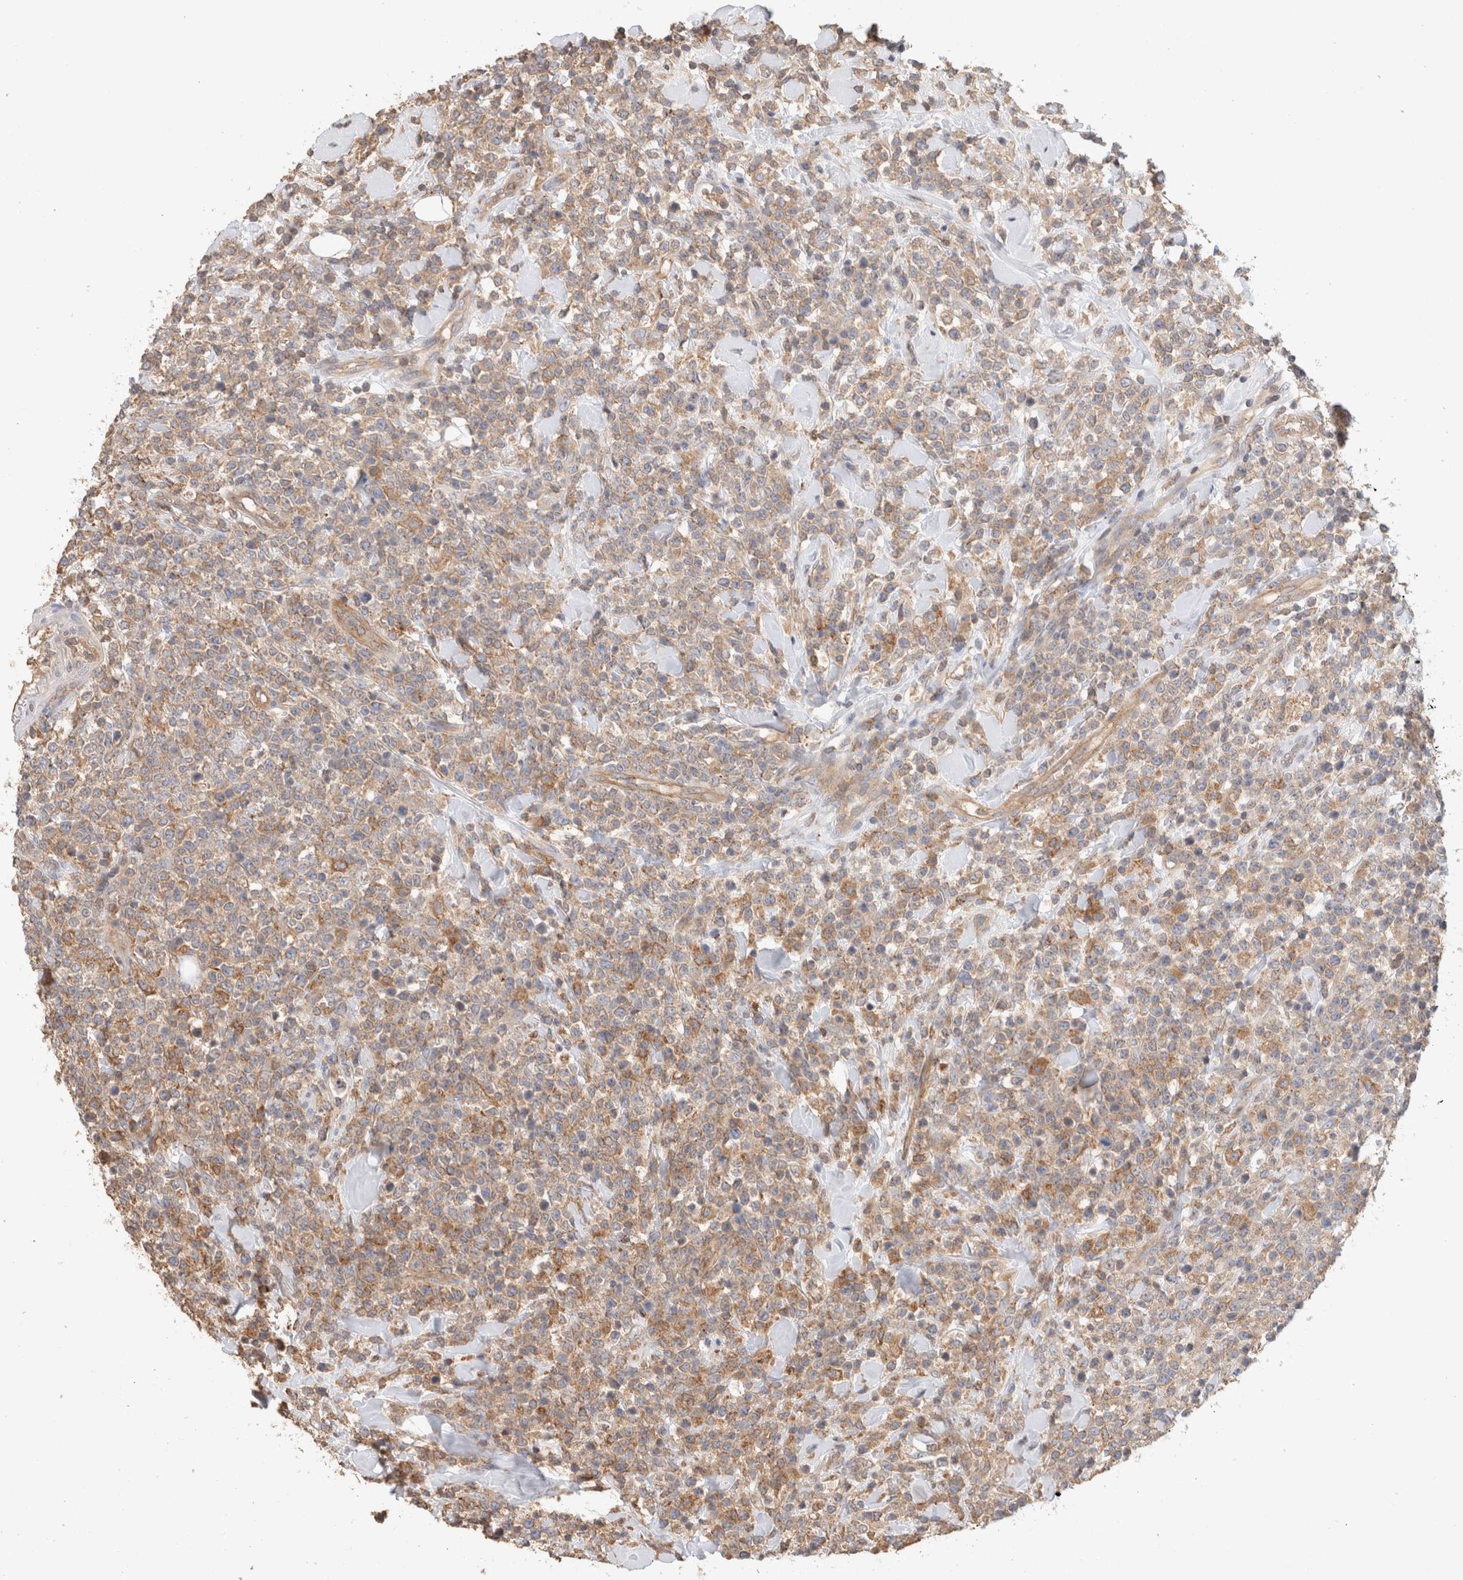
{"staining": {"intensity": "weak", "quantity": ">75%", "location": "cytoplasmic/membranous"}, "tissue": "lymphoma", "cell_type": "Tumor cells", "image_type": "cancer", "snomed": [{"axis": "morphology", "description": "Malignant lymphoma, non-Hodgkin's type, High grade"}, {"axis": "topography", "description": "Colon"}], "caption": "Immunohistochemistry image of neoplastic tissue: malignant lymphoma, non-Hodgkin's type (high-grade) stained using immunohistochemistry demonstrates low levels of weak protein expression localized specifically in the cytoplasmic/membranous of tumor cells, appearing as a cytoplasmic/membranous brown color.", "gene": "CFAP418", "patient": {"sex": "female", "age": 53}}